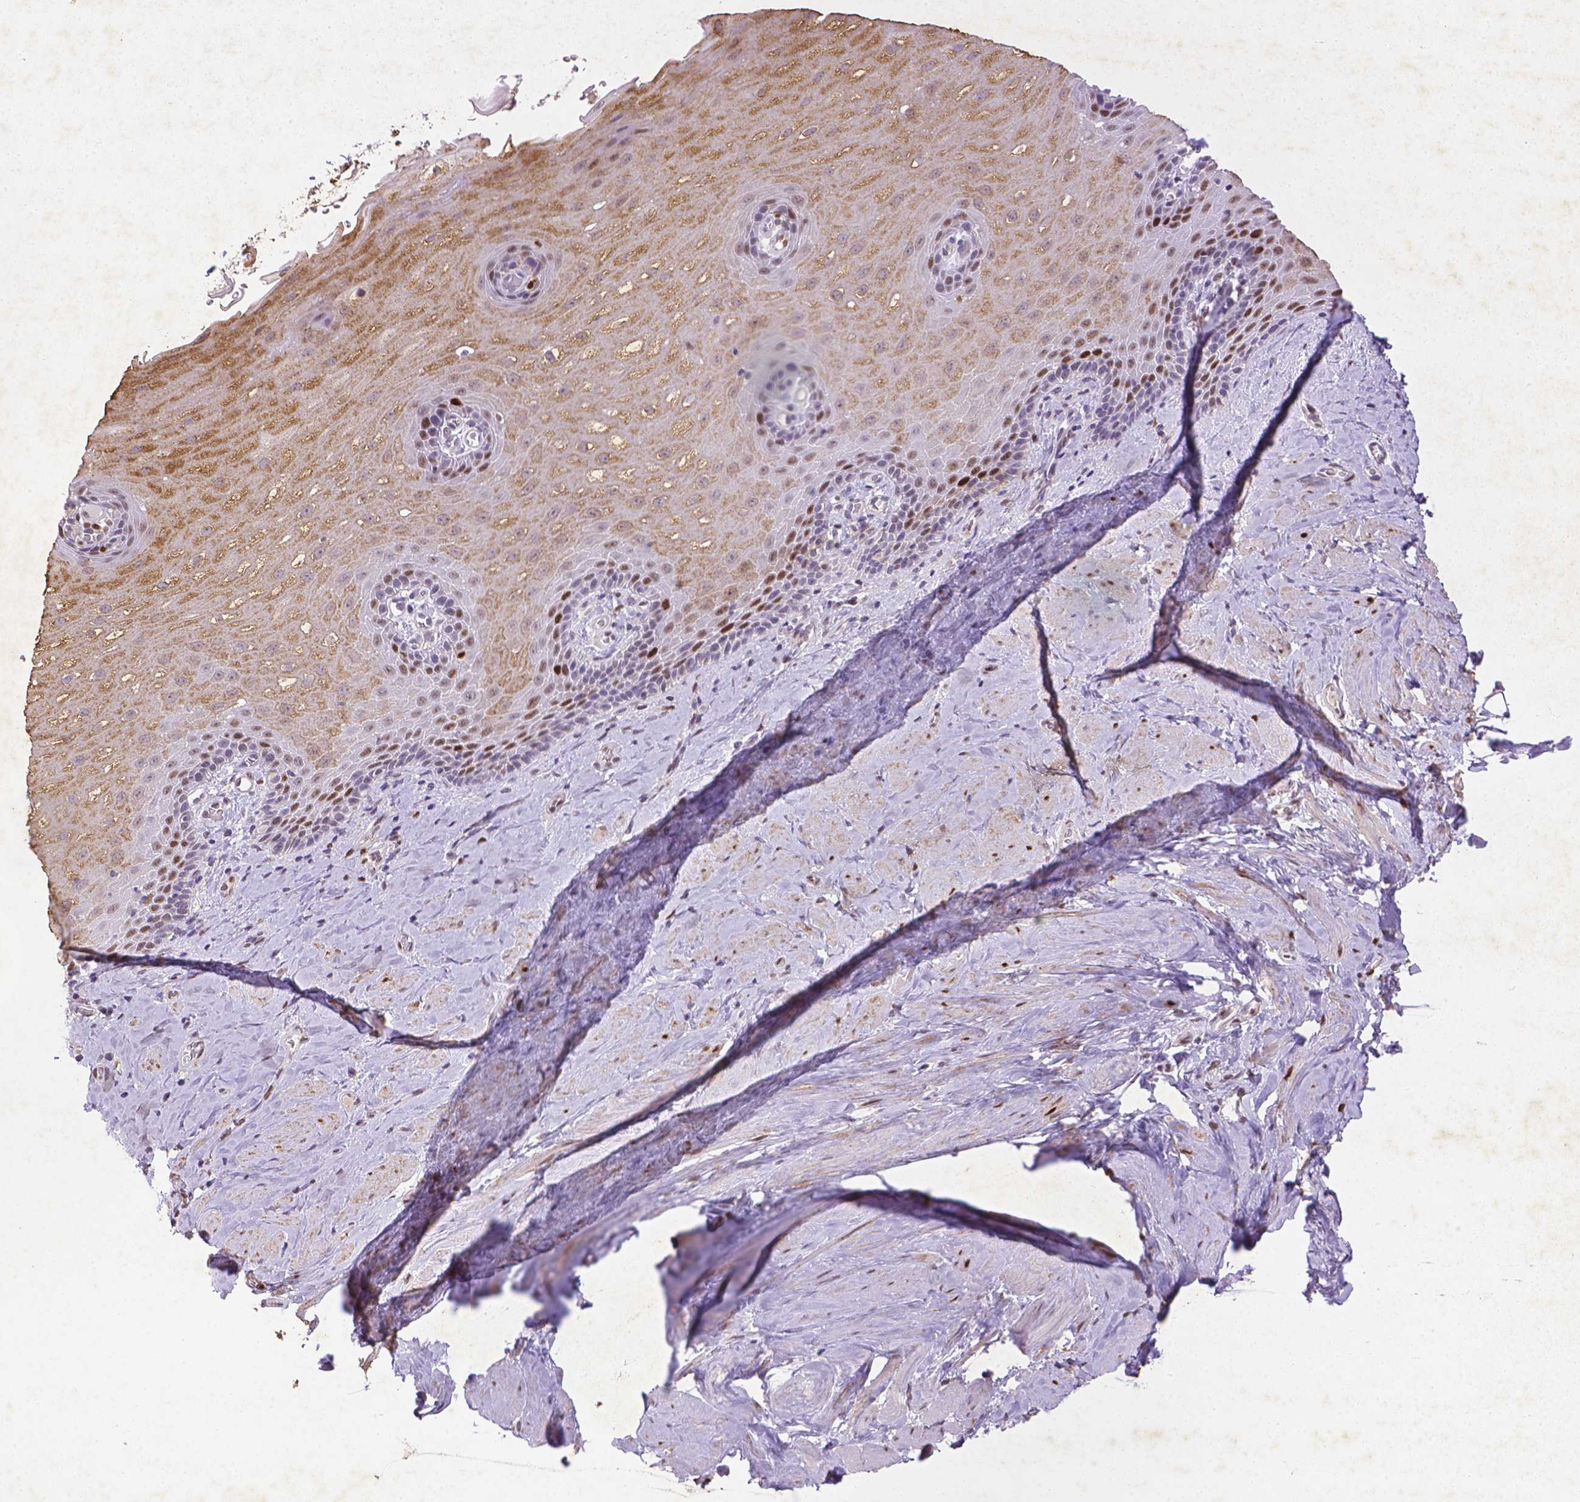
{"staining": {"intensity": "strong", "quantity": "<25%", "location": "cytoplasmic/membranous,nuclear"}, "tissue": "esophagus", "cell_type": "Squamous epithelial cells", "image_type": "normal", "snomed": [{"axis": "morphology", "description": "Normal tissue, NOS"}, {"axis": "topography", "description": "Esophagus"}], "caption": "Immunohistochemical staining of unremarkable esophagus displays medium levels of strong cytoplasmic/membranous,nuclear staining in approximately <25% of squamous epithelial cells. The protein is stained brown, and the nuclei are stained in blue (DAB IHC with brightfield microscopy, high magnification).", "gene": "CDKN1A", "patient": {"sex": "male", "age": 64}}